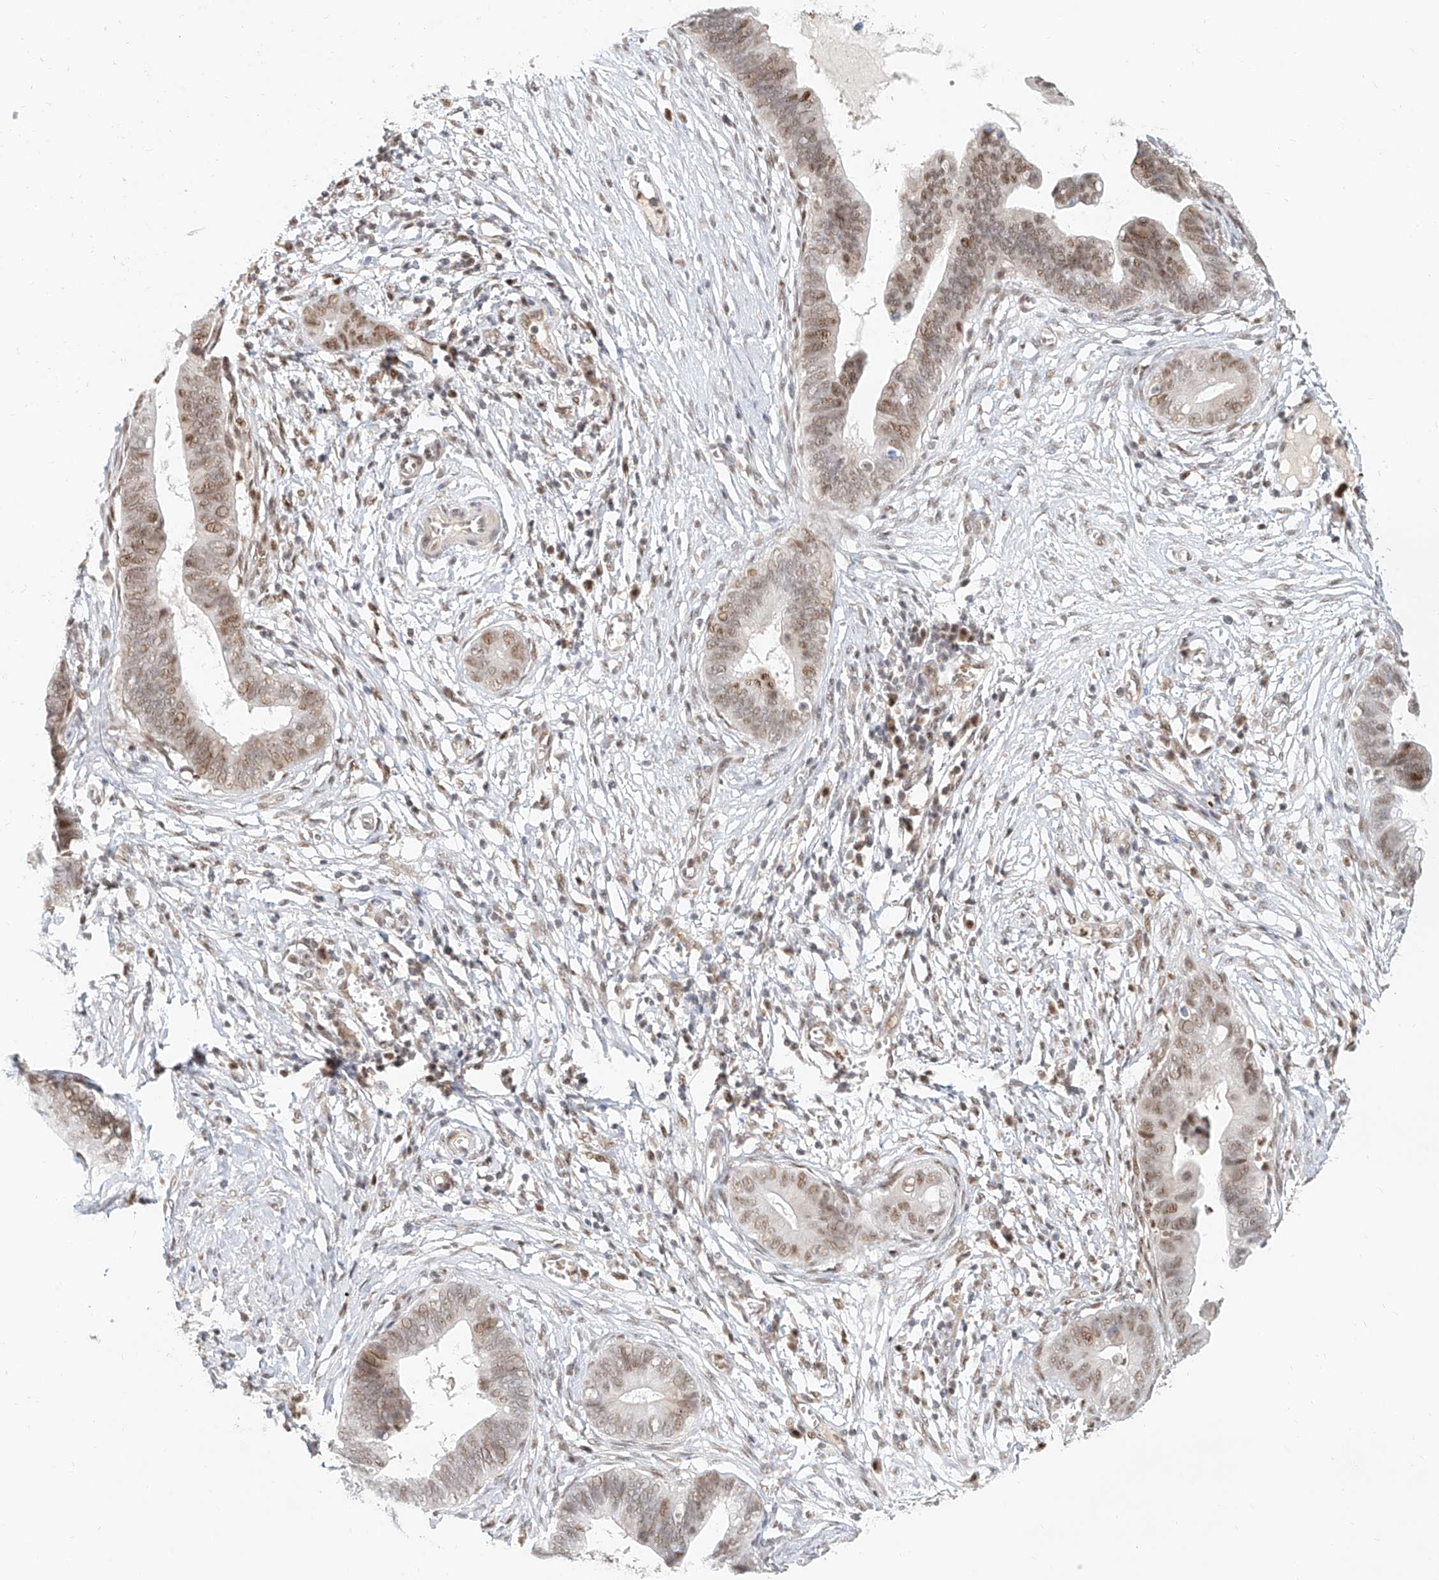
{"staining": {"intensity": "moderate", "quantity": ">75%", "location": "nuclear"}, "tissue": "cervical cancer", "cell_type": "Tumor cells", "image_type": "cancer", "snomed": [{"axis": "morphology", "description": "Adenocarcinoma, NOS"}, {"axis": "topography", "description": "Cervix"}], "caption": "Adenocarcinoma (cervical) stained with IHC exhibits moderate nuclear positivity in about >75% of tumor cells.", "gene": "CXorf58", "patient": {"sex": "female", "age": 44}}